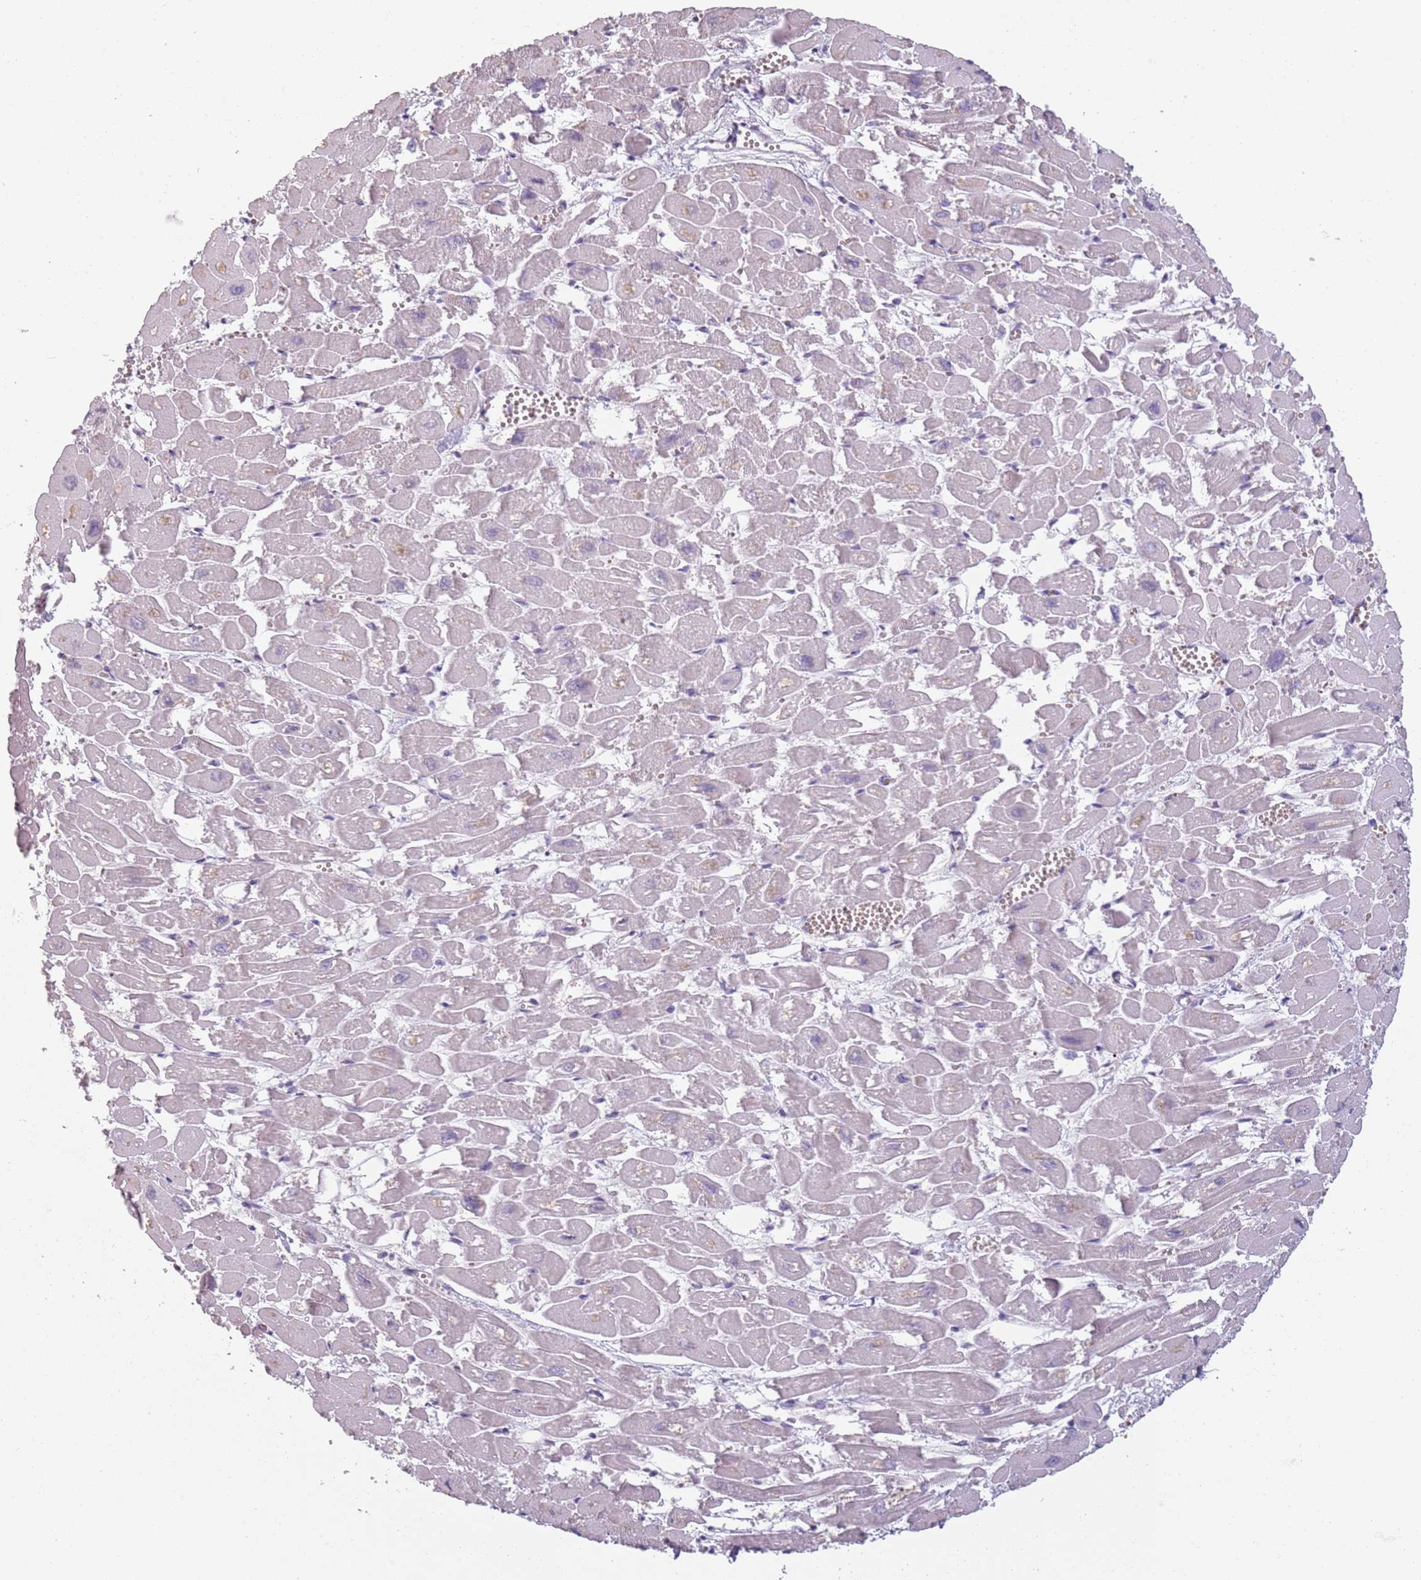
{"staining": {"intensity": "weak", "quantity": "<25%", "location": "cytoplasmic/membranous"}, "tissue": "heart muscle", "cell_type": "Cardiomyocytes", "image_type": "normal", "snomed": [{"axis": "morphology", "description": "Normal tissue, NOS"}, {"axis": "topography", "description": "Heart"}], "caption": "A high-resolution image shows immunohistochemistry (IHC) staining of unremarkable heart muscle, which displays no significant expression in cardiomyocytes. (DAB (3,3'-diaminobenzidine) immunohistochemistry, high magnification).", "gene": "PIEZO1", "patient": {"sex": "male", "age": 54}}